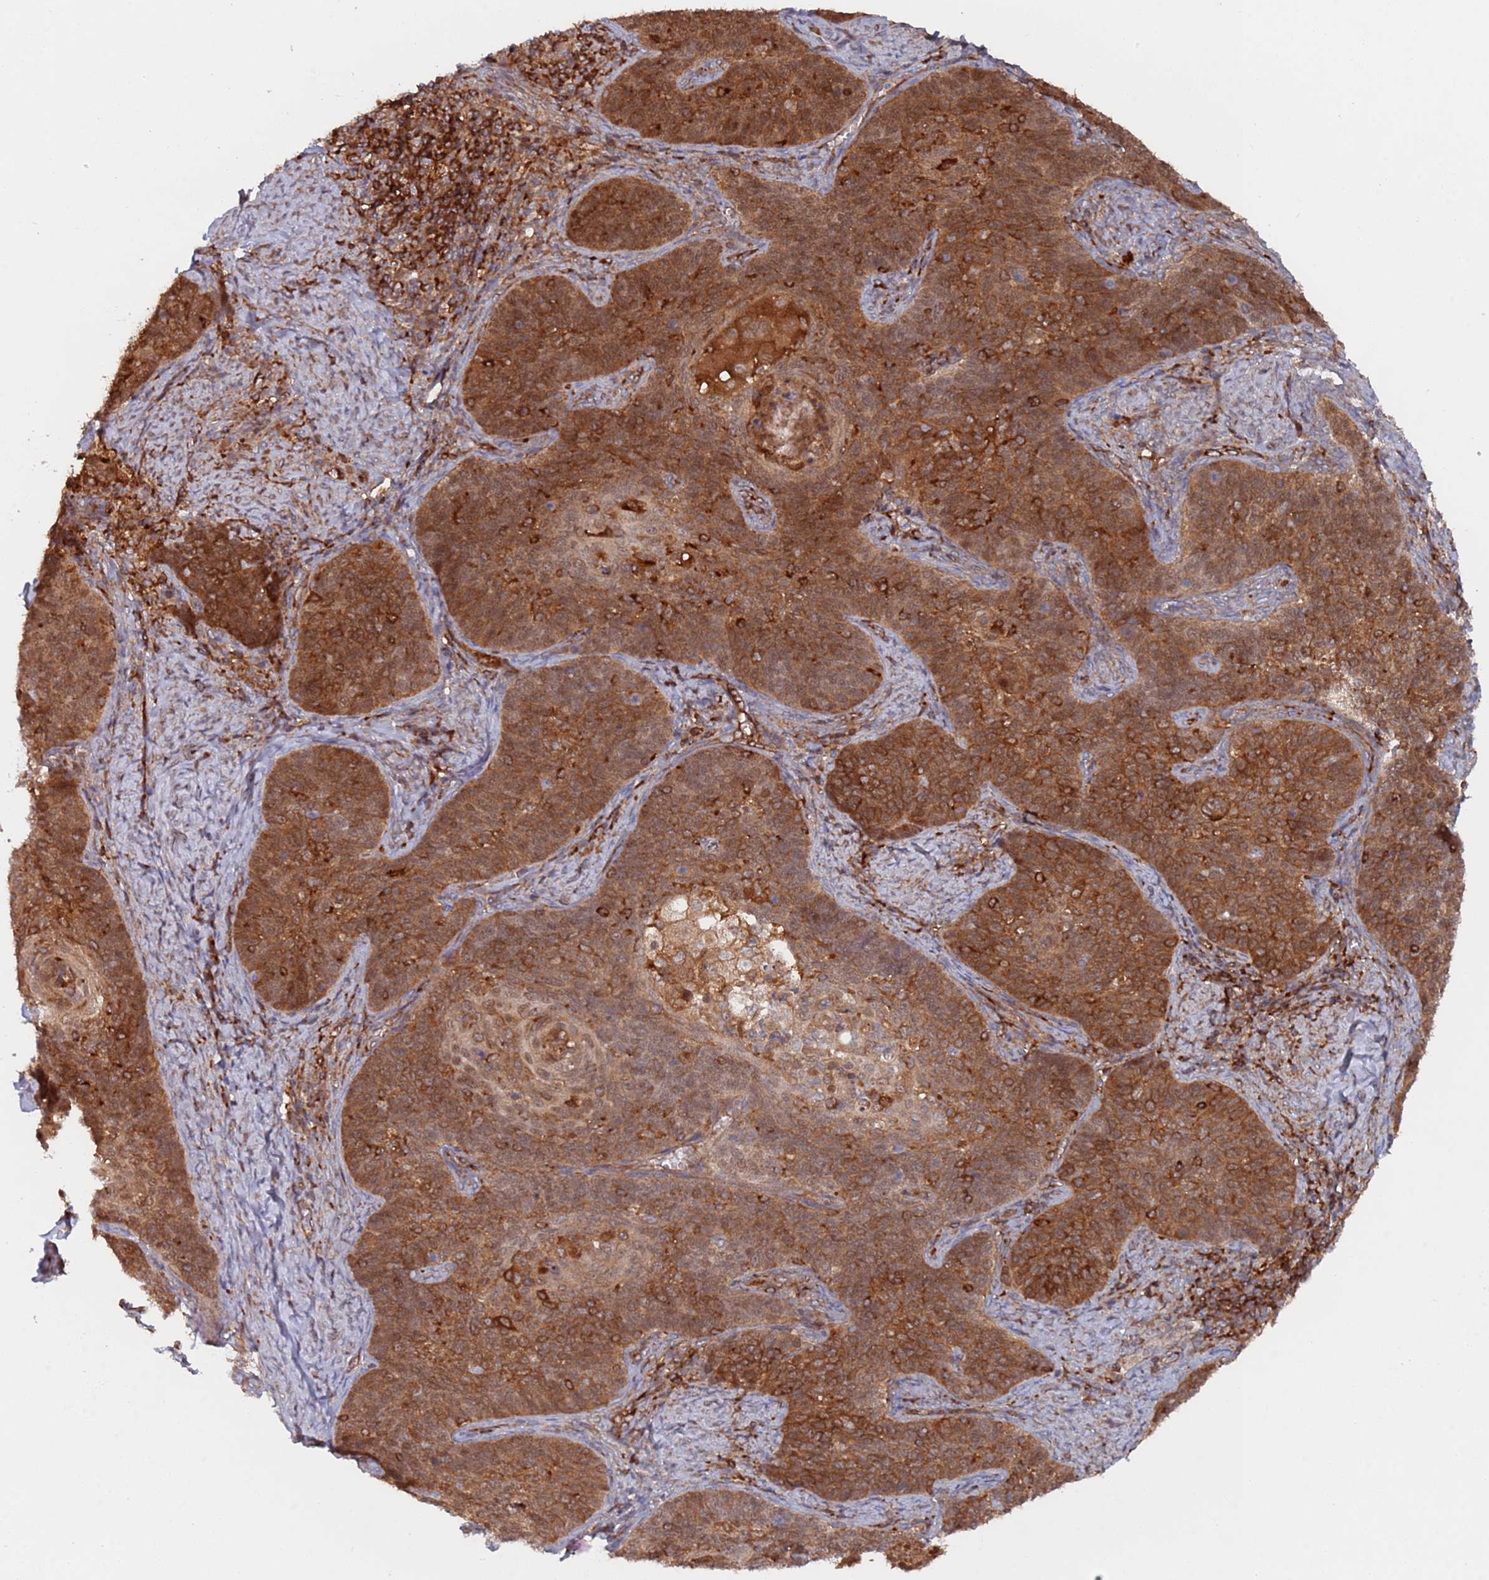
{"staining": {"intensity": "strong", "quantity": ">75%", "location": "cytoplasmic/membranous"}, "tissue": "cervical cancer", "cell_type": "Tumor cells", "image_type": "cancer", "snomed": [{"axis": "morphology", "description": "Normal tissue, NOS"}, {"axis": "morphology", "description": "Squamous cell carcinoma, NOS"}, {"axis": "topography", "description": "Cervix"}], "caption": "Tumor cells demonstrate strong cytoplasmic/membranous expression in approximately >75% of cells in cervical cancer (squamous cell carcinoma).", "gene": "DDX60", "patient": {"sex": "female", "age": 39}}